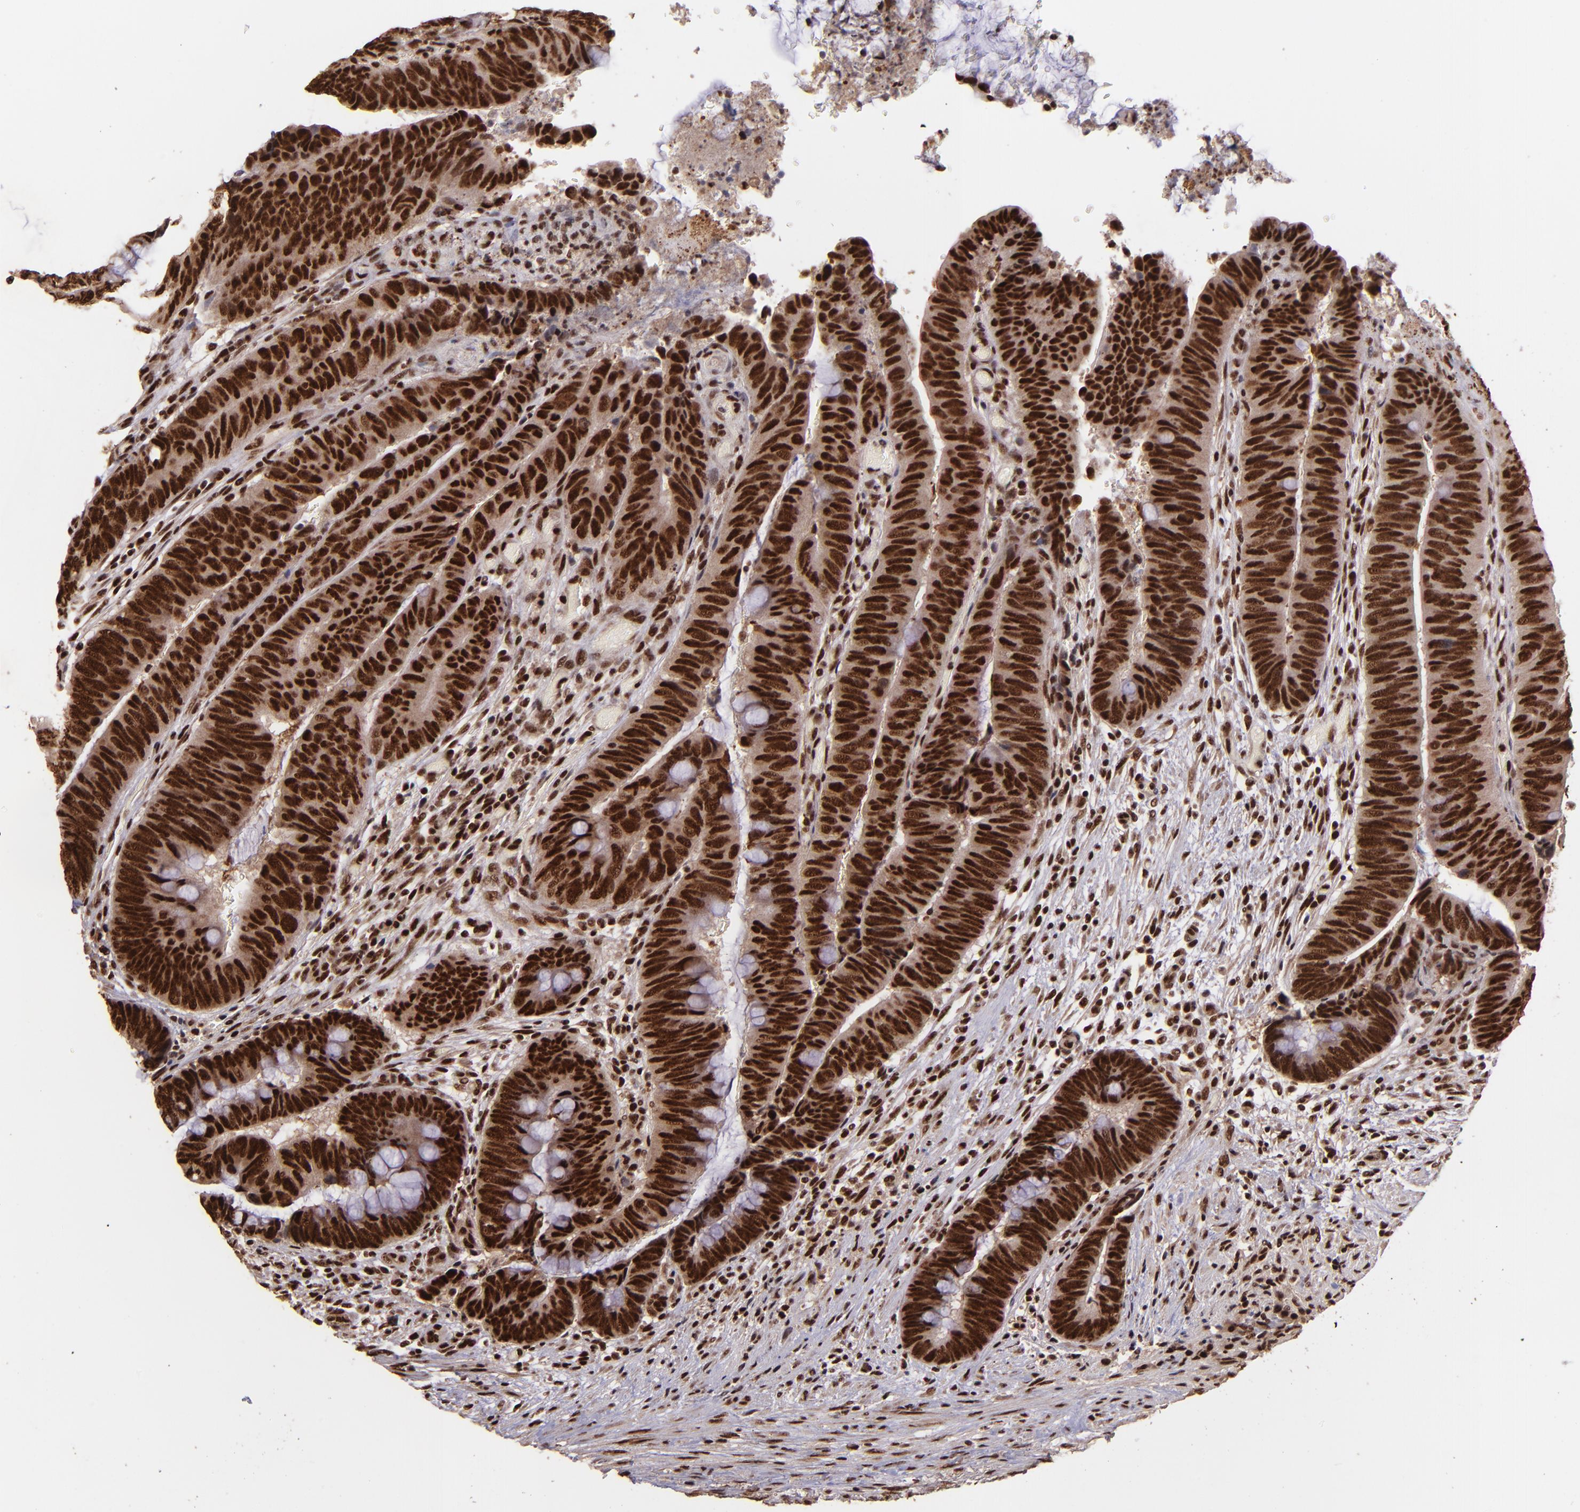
{"staining": {"intensity": "strong", "quantity": ">75%", "location": "cytoplasmic/membranous,nuclear"}, "tissue": "colorectal cancer", "cell_type": "Tumor cells", "image_type": "cancer", "snomed": [{"axis": "morphology", "description": "Normal tissue, NOS"}, {"axis": "morphology", "description": "Adenocarcinoma, NOS"}, {"axis": "topography", "description": "Rectum"}], "caption": "The histopathology image reveals staining of colorectal cancer, revealing strong cytoplasmic/membranous and nuclear protein positivity (brown color) within tumor cells.", "gene": "PQBP1", "patient": {"sex": "male", "age": 92}}